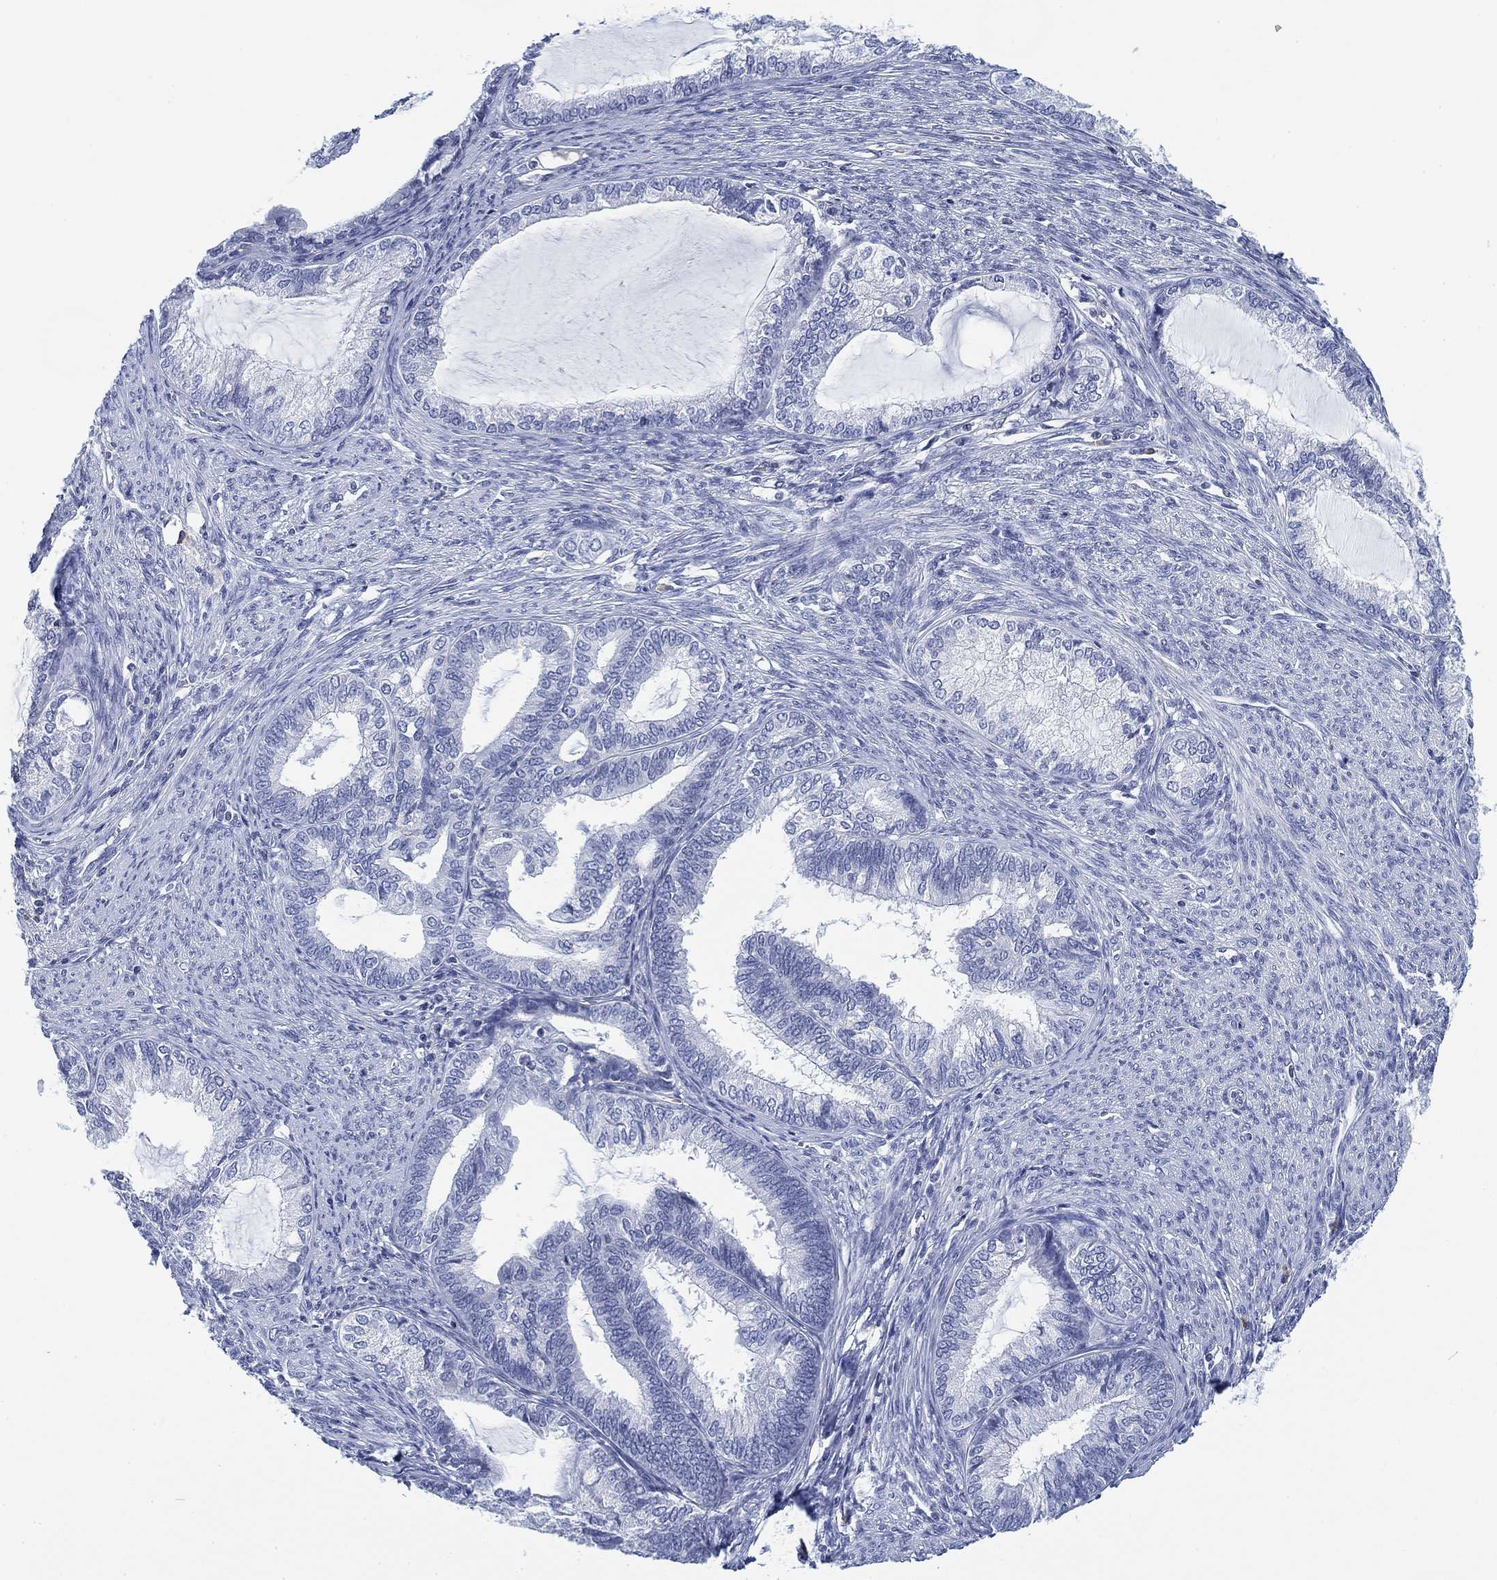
{"staining": {"intensity": "negative", "quantity": "none", "location": "none"}, "tissue": "endometrial cancer", "cell_type": "Tumor cells", "image_type": "cancer", "snomed": [{"axis": "morphology", "description": "Adenocarcinoma, NOS"}, {"axis": "topography", "description": "Endometrium"}], "caption": "An immunohistochemistry (IHC) photomicrograph of adenocarcinoma (endometrial) is shown. There is no staining in tumor cells of adenocarcinoma (endometrial).", "gene": "FYB1", "patient": {"sex": "female", "age": 86}}